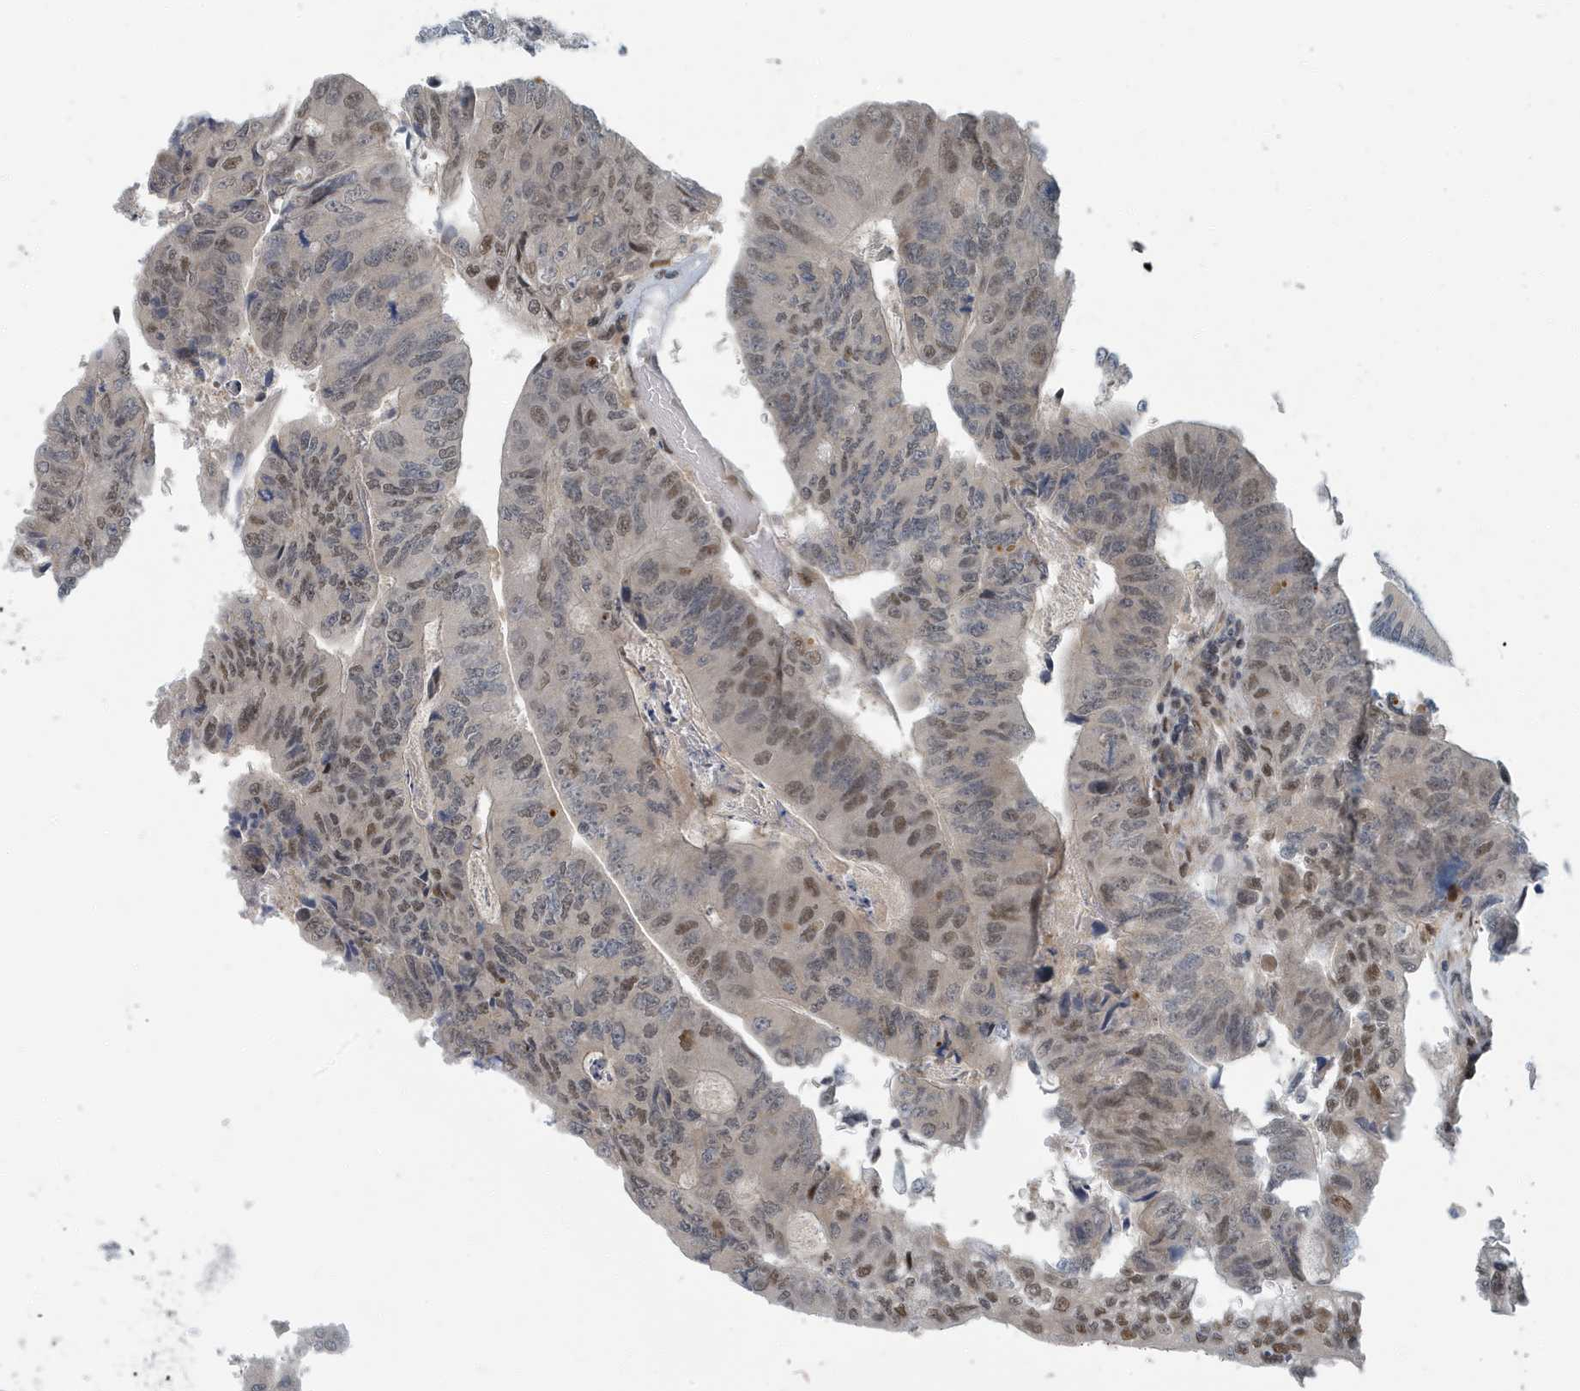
{"staining": {"intensity": "moderate", "quantity": "25%-75%", "location": "nuclear"}, "tissue": "colorectal cancer", "cell_type": "Tumor cells", "image_type": "cancer", "snomed": [{"axis": "morphology", "description": "Adenocarcinoma, NOS"}, {"axis": "topography", "description": "Colon"}], "caption": "Colorectal cancer stained with a protein marker displays moderate staining in tumor cells.", "gene": "KIF15", "patient": {"sex": "female", "age": 67}}